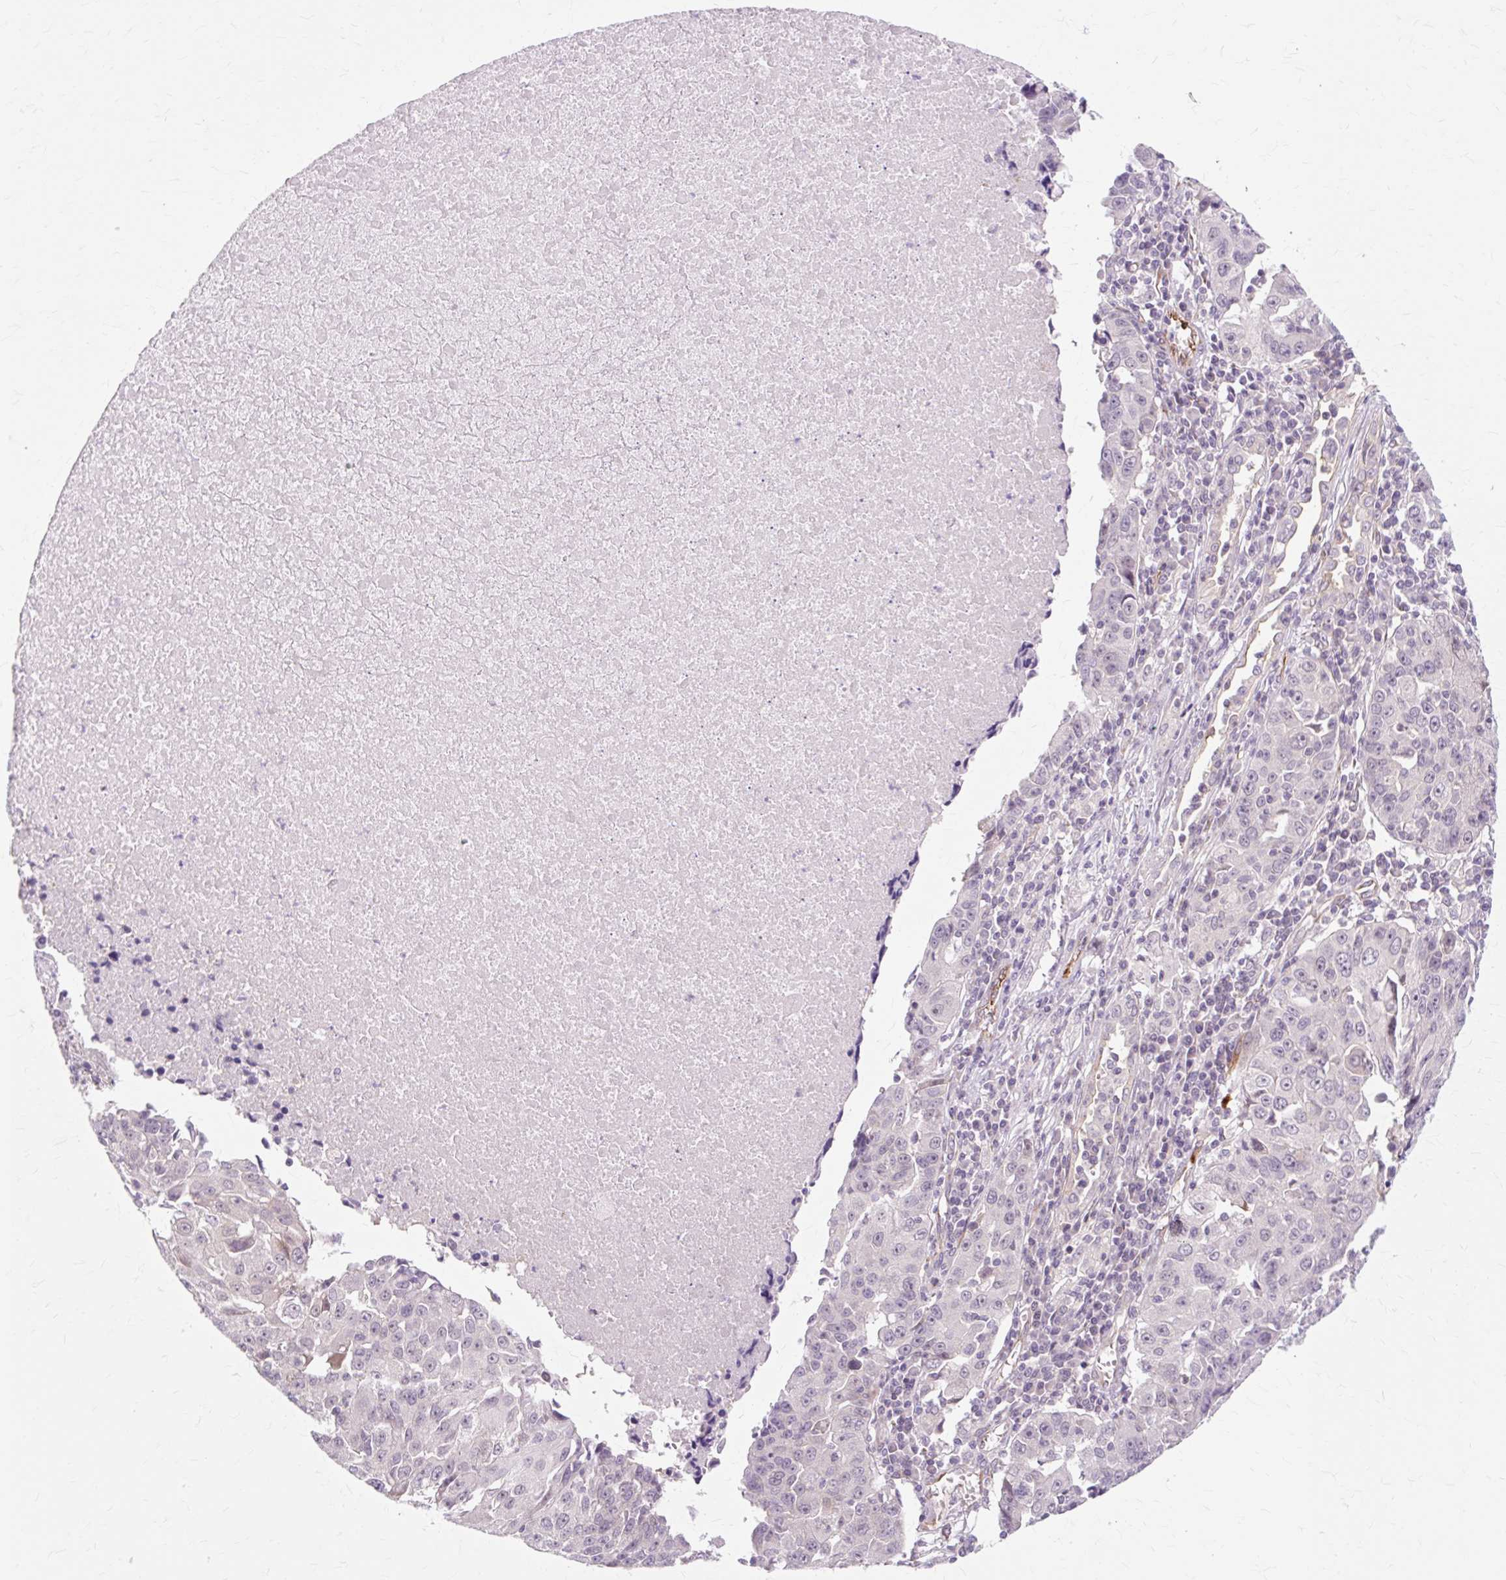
{"staining": {"intensity": "negative", "quantity": "none", "location": "none"}, "tissue": "lung cancer", "cell_type": "Tumor cells", "image_type": "cancer", "snomed": [{"axis": "morphology", "description": "Squamous cell carcinoma, NOS"}, {"axis": "topography", "description": "Lung"}], "caption": "Immunohistochemistry (IHC) histopathology image of human lung squamous cell carcinoma stained for a protein (brown), which reveals no staining in tumor cells. (DAB IHC visualized using brightfield microscopy, high magnification).", "gene": "ZNF35", "patient": {"sex": "female", "age": 66}}